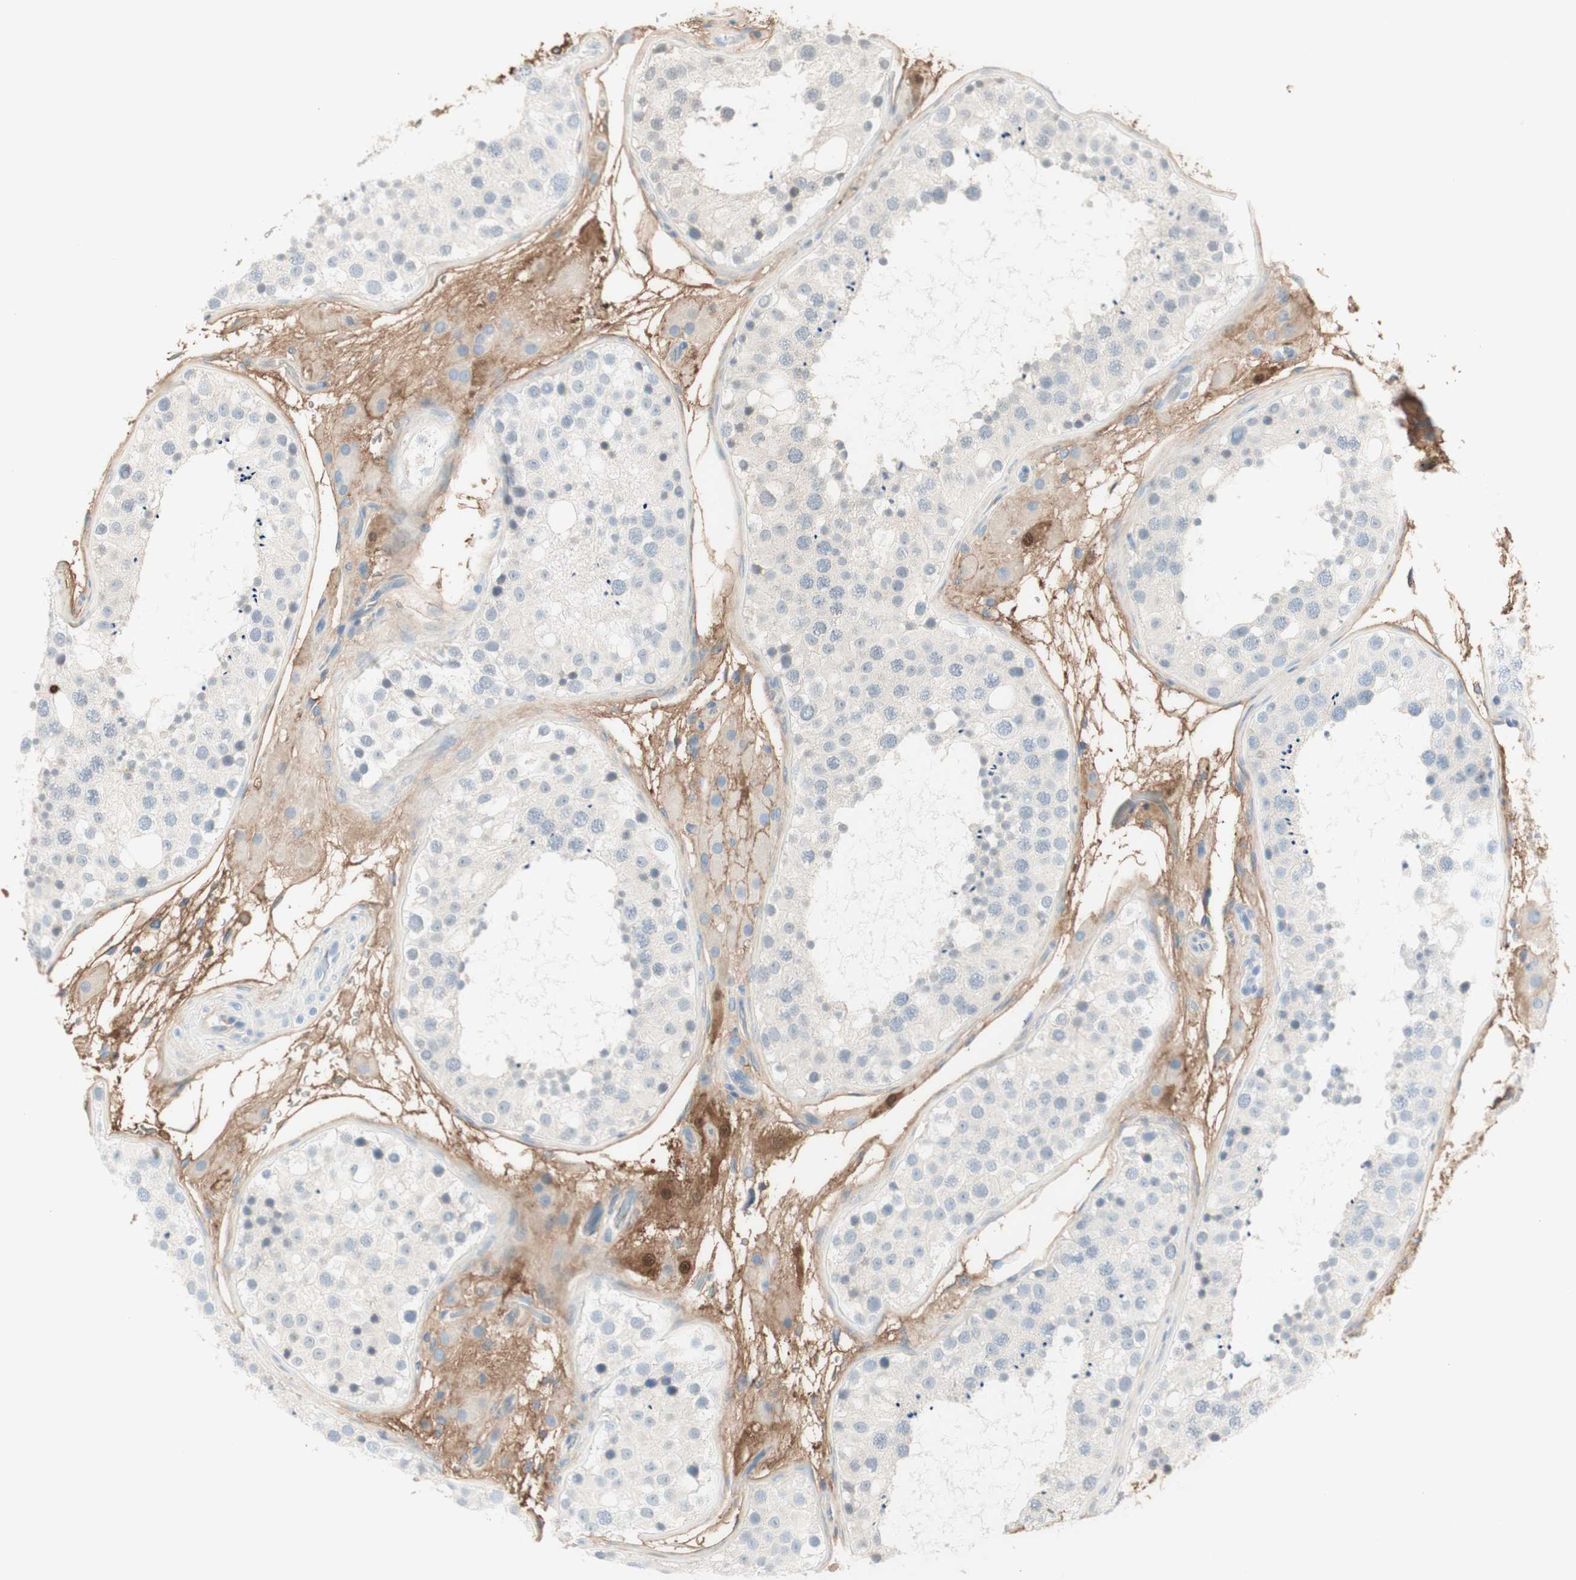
{"staining": {"intensity": "negative", "quantity": "none", "location": "none"}, "tissue": "testis", "cell_type": "Cells in seminiferous ducts", "image_type": "normal", "snomed": [{"axis": "morphology", "description": "Normal tissue, NOS"}, {"axis": "topography", "description": "Testis"}], "caption": "A micrograph of testis stained for a protein demonstrates no brown staining in cells in seminiferous ducts. The staining is performed using DAB (3,3'-diaminobenzidine) brown chromogen with nuclei counter-stained in using hematoxylin.", "gene": "KNG1", "patient": {"sex": "male", "age": 26}}